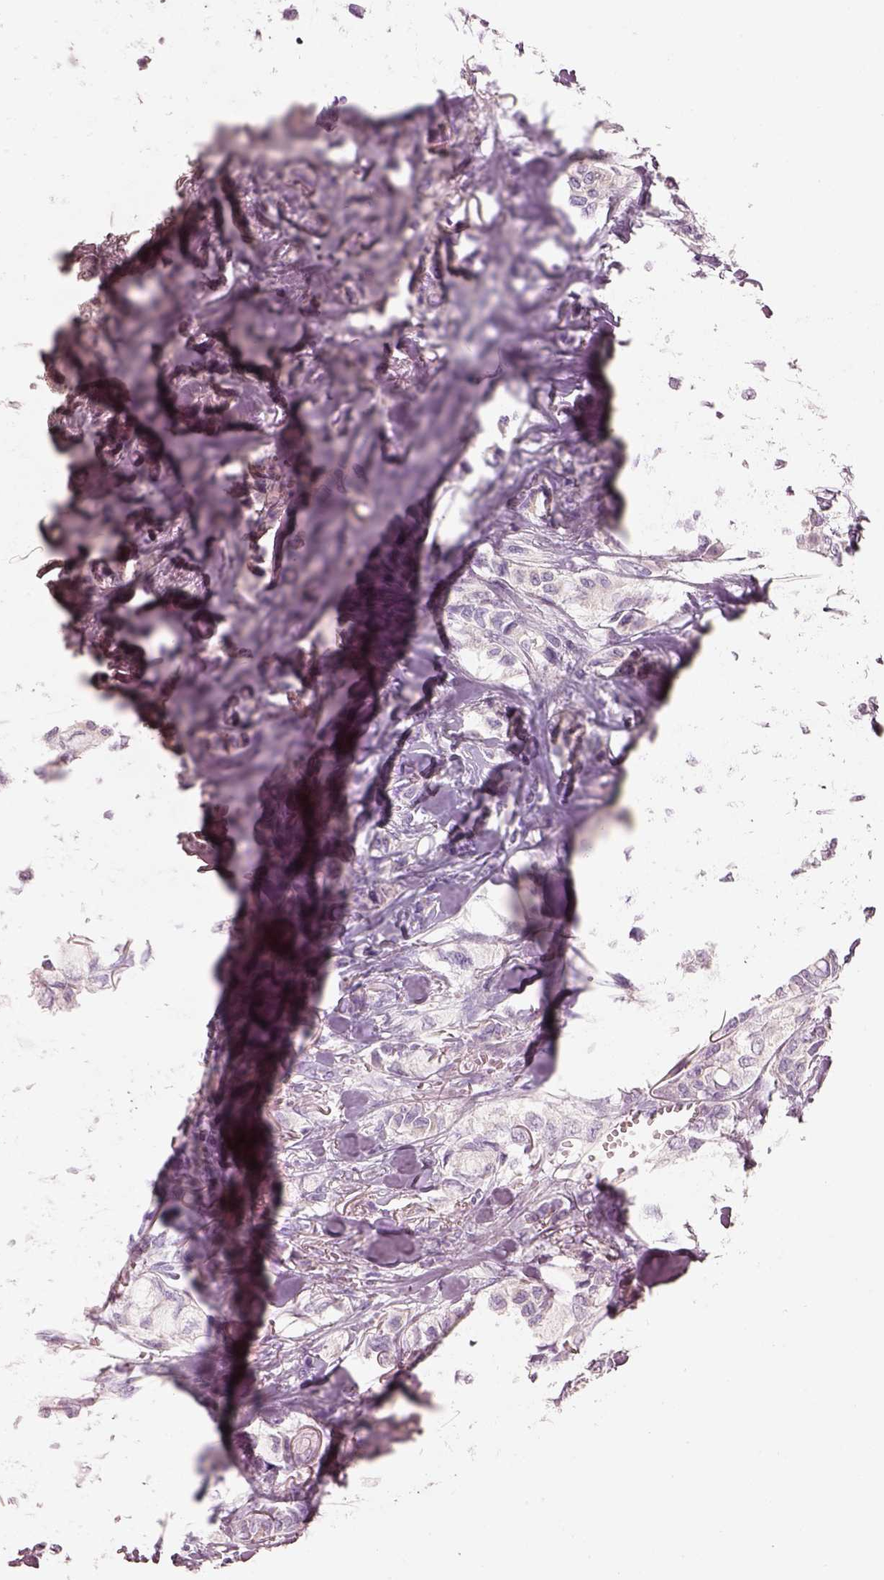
{"staining": {"intensity": "negative", "quantity": "none", "location": "none"}, "tissue": "breast cancer", "cell_type": "Tumor cells", "image_type": "cancer", "snomed": [{"axis": "morphology", "description": "Duct carcinoma"}, {"axis": "topography", "description": "Breast"}], "caption": "This is an immunohistochemistry (IHC) image of human breast cancer. There is no staining in tumor cells.", "gene": "PNOC", "patient": {"sex": "female", "age": 85}}